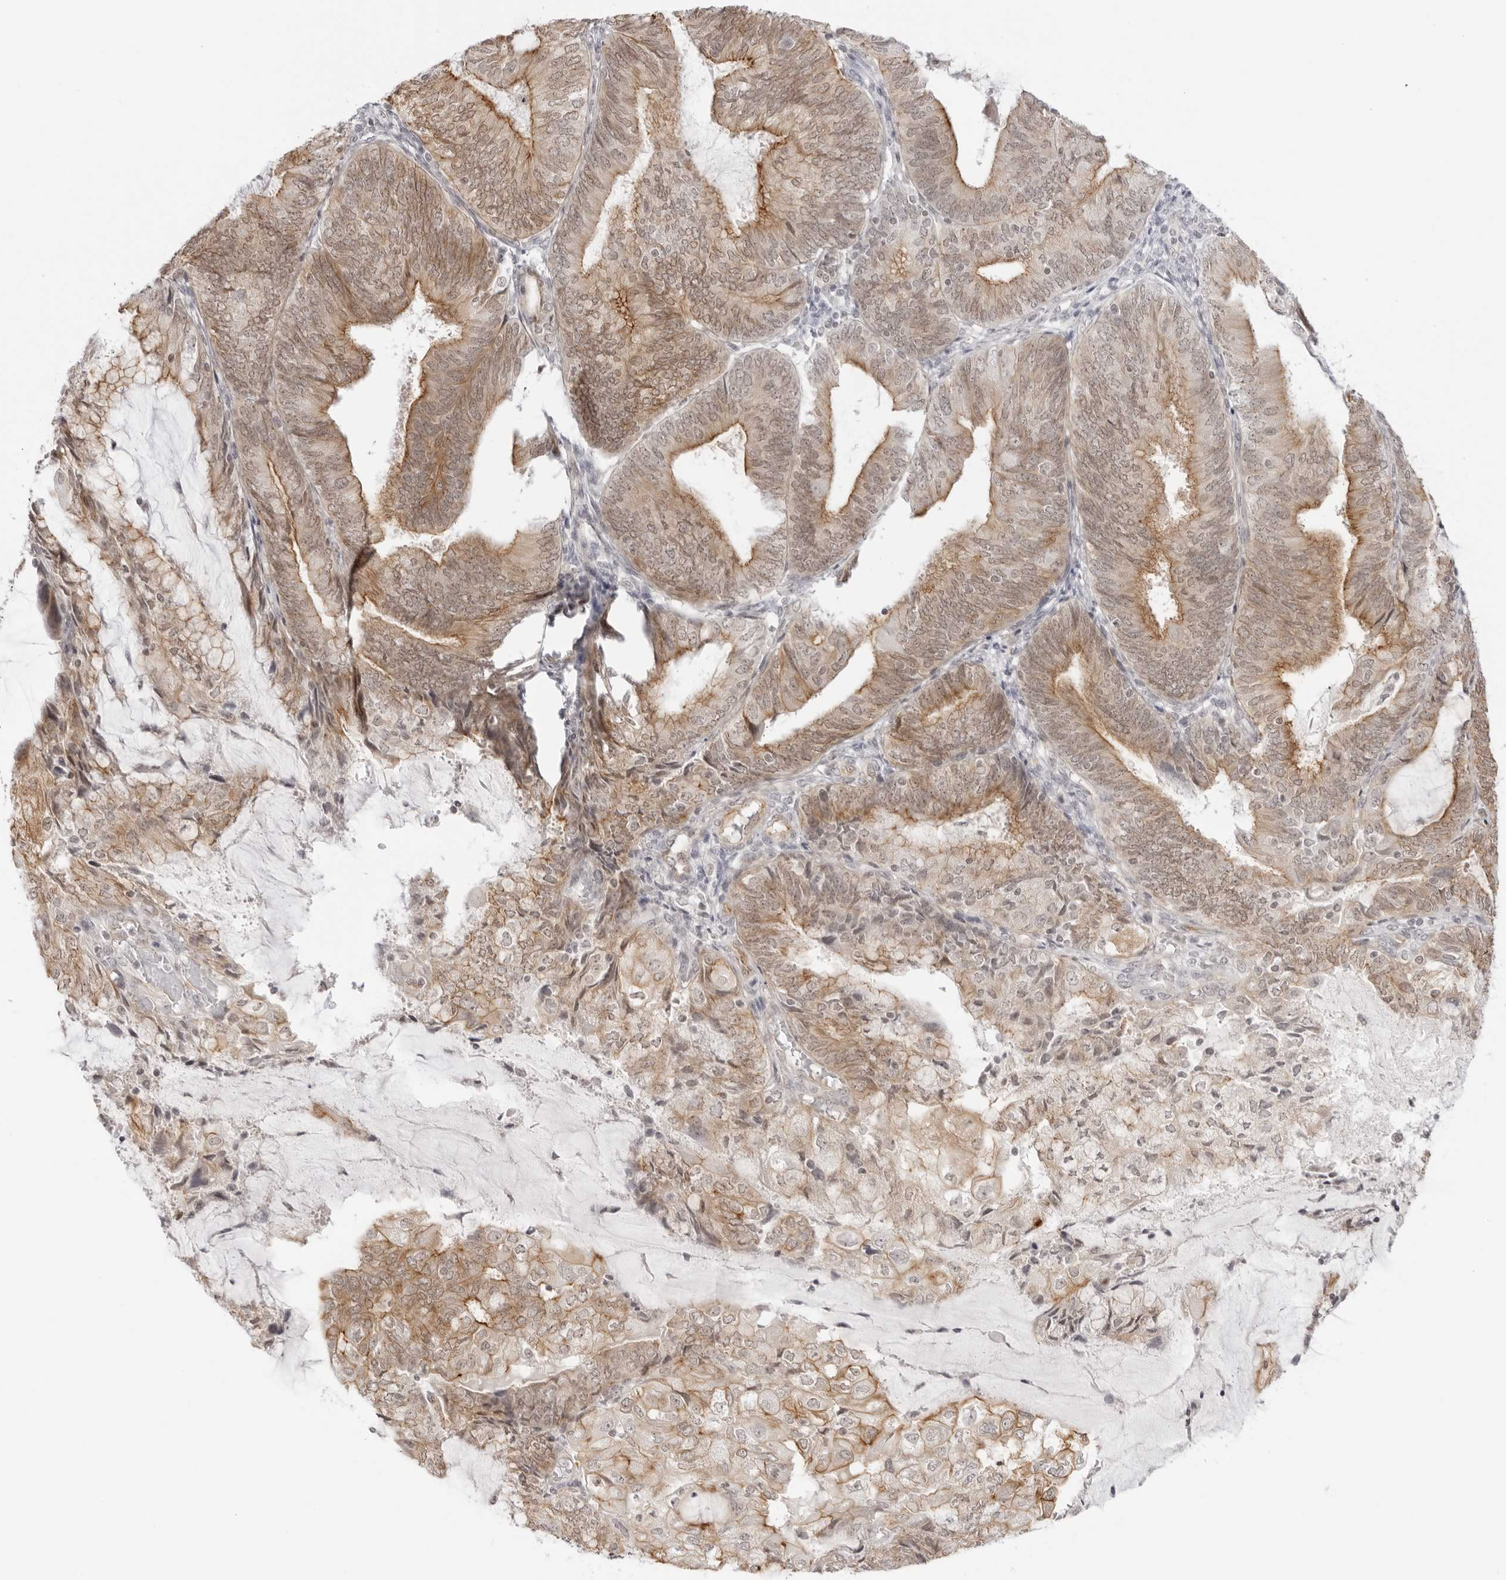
{"staining": {"intensity": "moderate", "quantity": ">75%", "location": "cytoplasmic/membranous,nuclear"}, "tissue": "endometrial cancer", "cell_type": "Tumor cells", "image_type": "cancer", "snomed": [{"axis": "morphology", "description": "Adenocarcinoma, NOS"}, {"axis": "topography", "description": "Endometrium"}], "caption": "Tumor cells show medium levels of moderate cytoplasmic/membranous and nuclear positivity in approximately >75% of cells in adenocarcinoma (endometrial).", "gene": "TRAPPC3", "patient": {"sex": "female", "age": 81}}